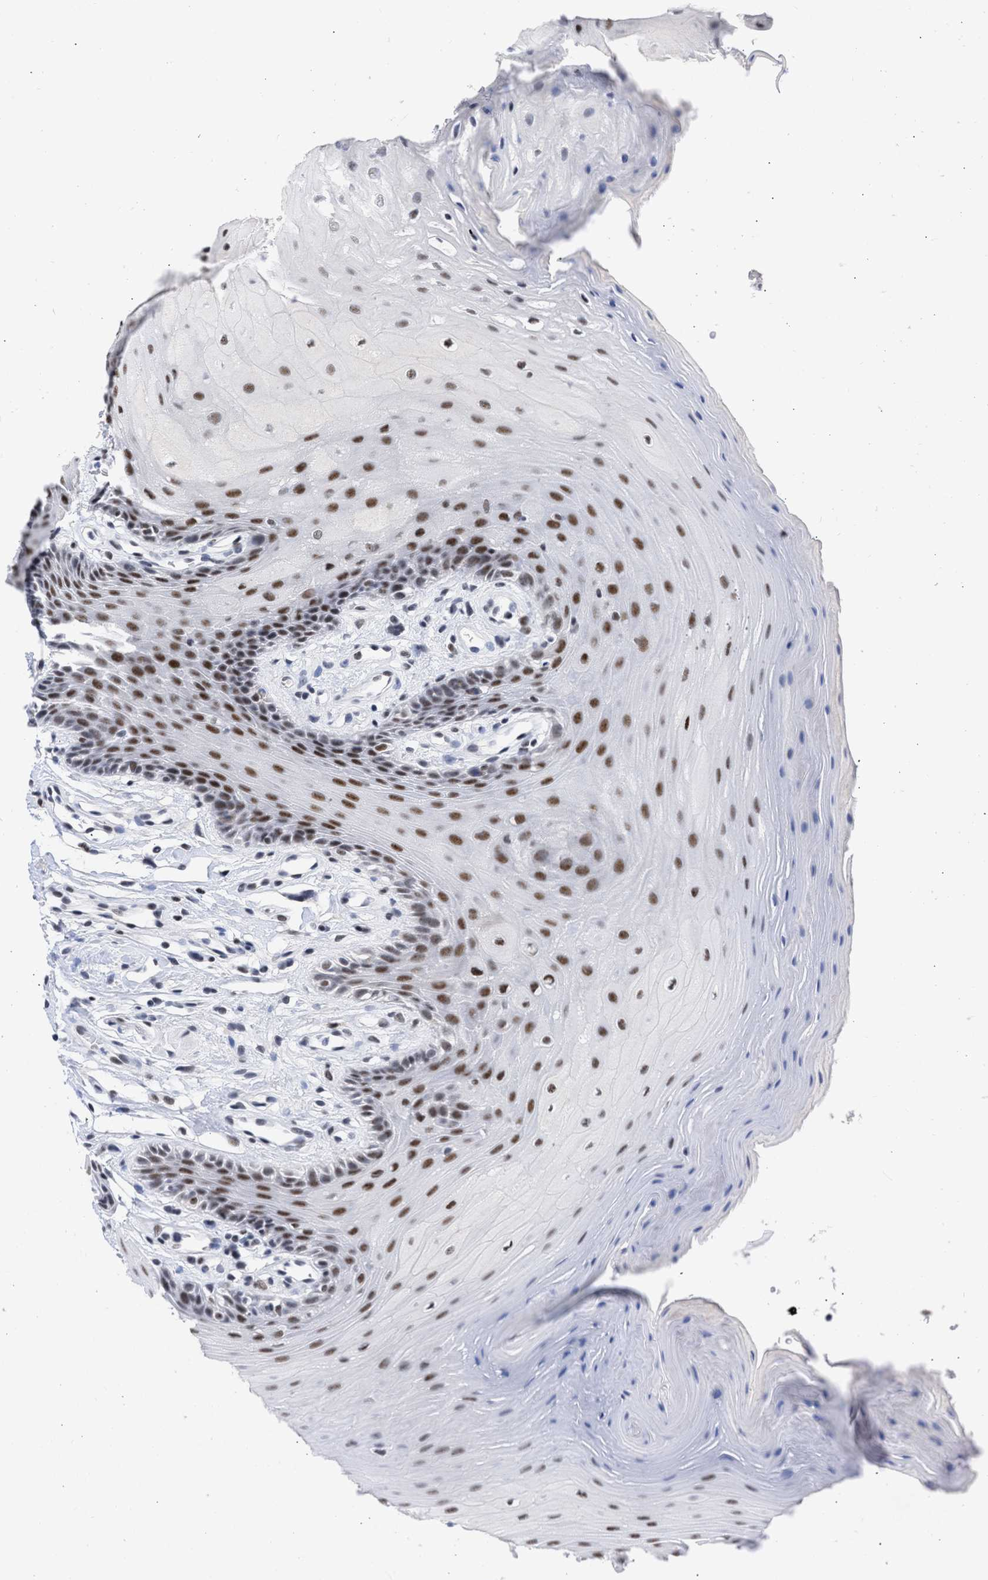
{"staining": {"intensity": "strong", "quantity": ">75%", "location": "nuclear"}, "tissue": "oral mucosa", "cell_type": "Squamous epithelial cells", "image_type": "normal", "snomed": [{"axis": "morphology", "description": "Normal tissue, NOS"}, {"axis": "morphology", "description": "Squamous cell carcinoma, NOS"}, {"axis": "topography", "description": "Oral tissue"}, {"axis": "topography", "description": "Head-Neck"}], "caption": "Brown immunohistochemical staining in benign human oral mucosa demonstrates strong nuclear positivity in approximately >75% of squamous epithelial cells. The staining was performed using DAB (3,3'-diaminobenzidine), with brown indicating positive protein expression. Nuclei are stained blue with hematoxylin.", "gene": "DDX41", "patient": {"sex": "male", "age": 71}}